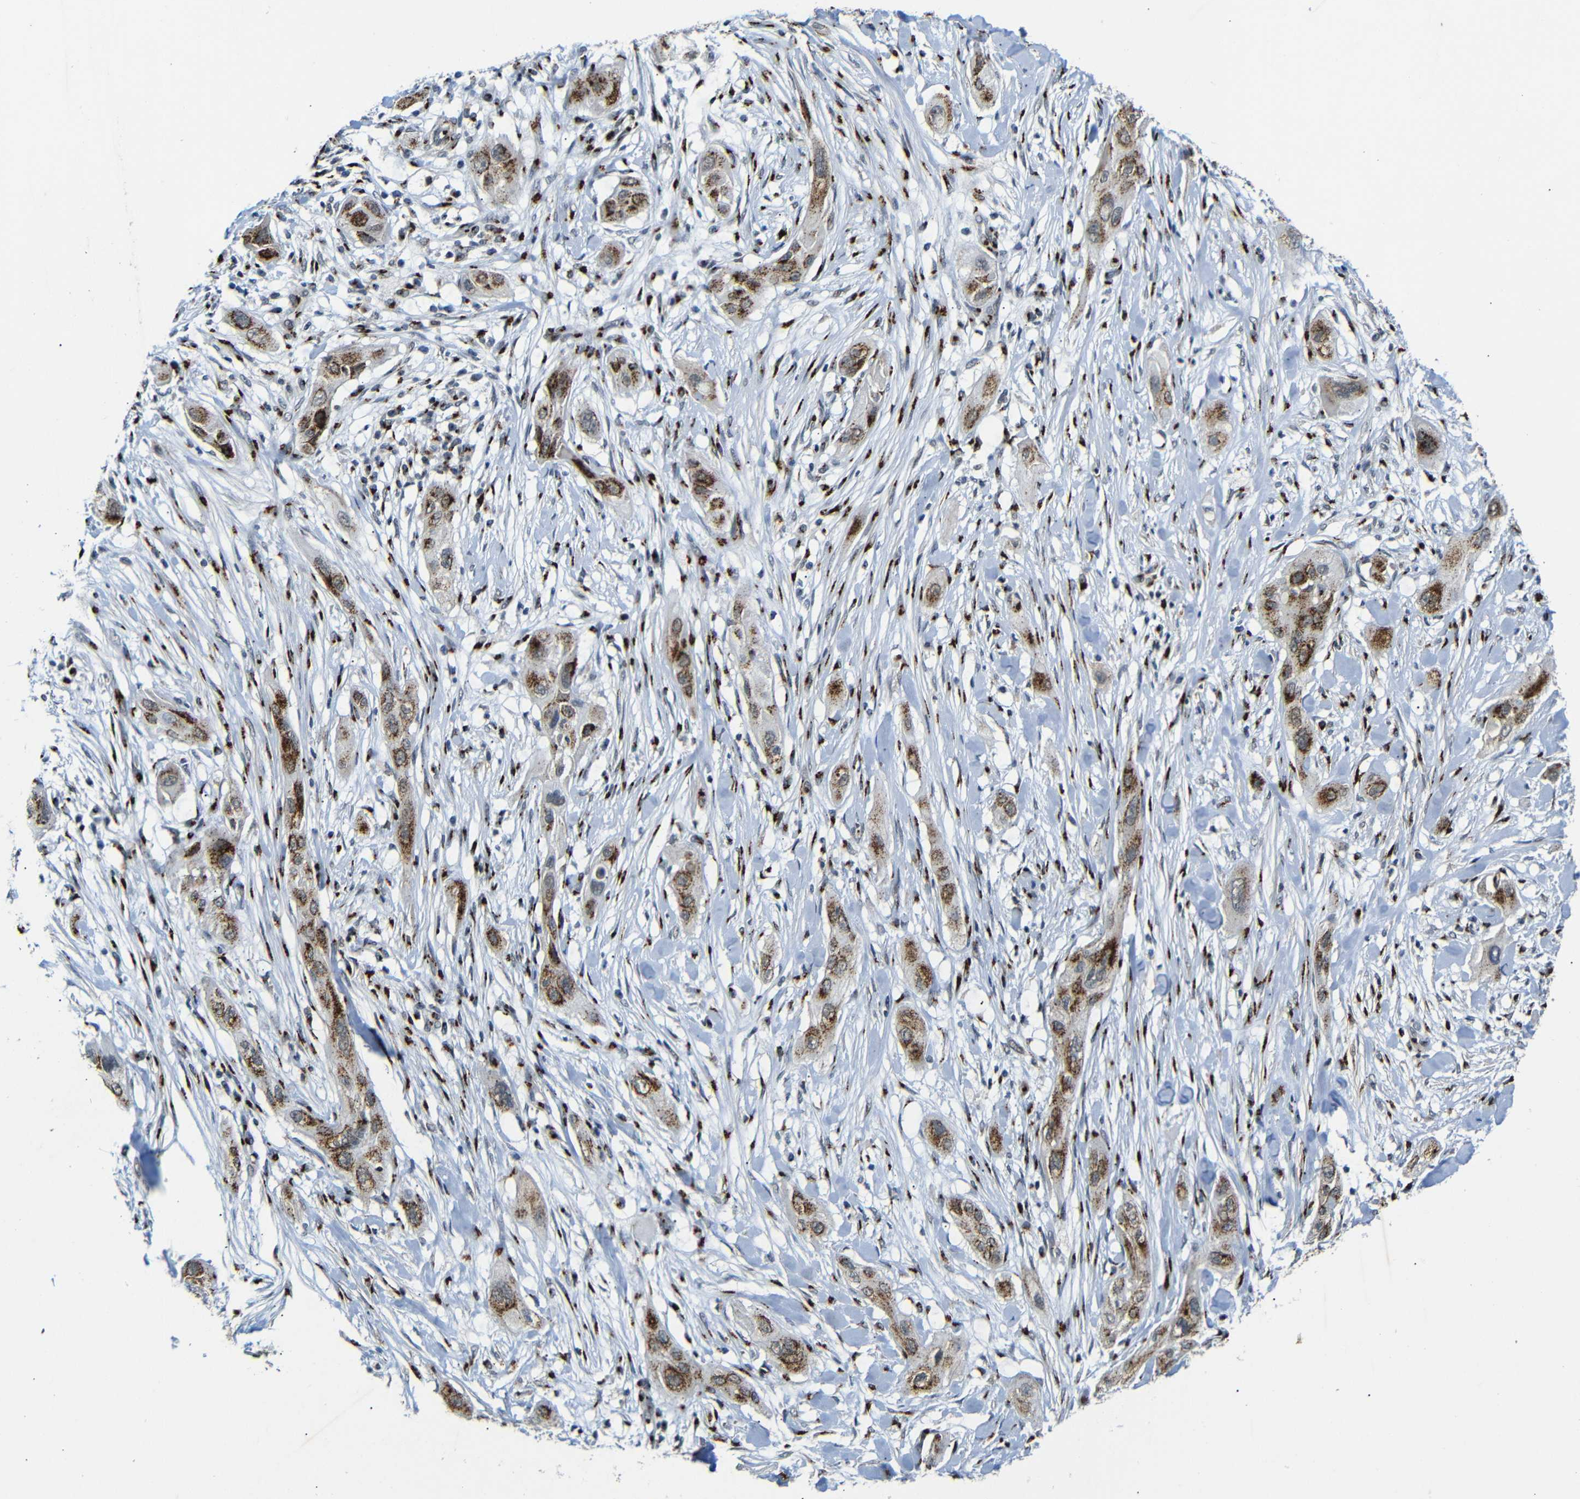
{"staining": {"intensity": "moderate", "quantity": ">75%", "location": "cytoplasmic/membranous"}, "tissue": "lung cancer", "cell_type": "Tumor cells", "image_type": "cancer", "snomed": [{"axis": "morphology", "description": "Squamous cell carcinoma, NOS"}, {"axis": "topography", "description": "Lung"}], "caption": "Lung squamous cell carcinoma stained with DAB (3,3'-diaminobenzidine) immunohistochemistry (IHC) exhibits medium levels of moderate cytoplasmic/membranous staining in about >75% of tumor cells. The staining was performed using DAB (3,3'-diaminobenzidine) to visualize the protein expression in brown, while the nuclei were stained in blue with hematoxylin (Magnification: 20x).", "gene": "TGOLN2", "patient": {"sex": "female", "age": 47}}